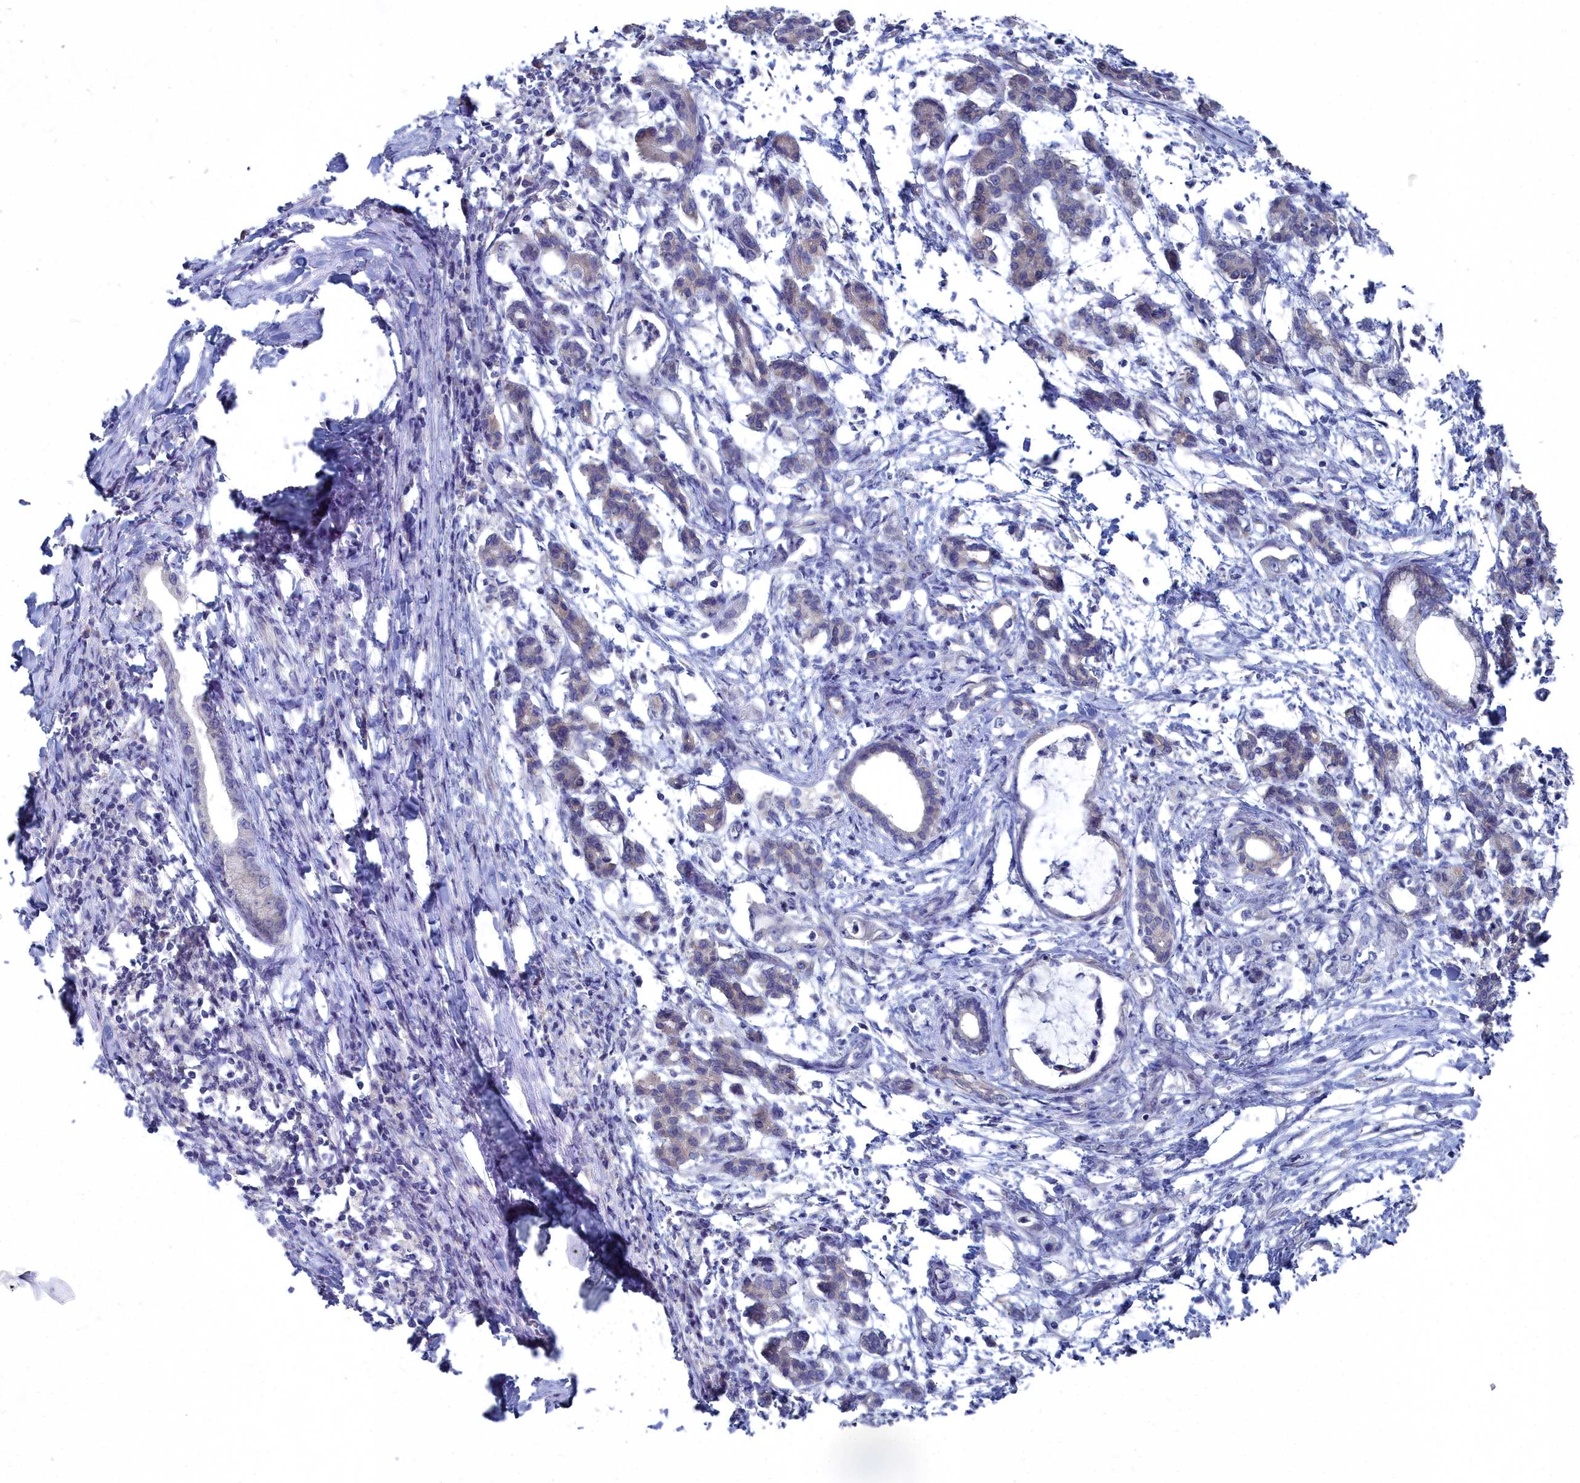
{"staining": {"intensity": "negative", "quantity": "none", "location": "none"}, "tissue": "pancreatic cancer", "cell_type": "Tumor cells", "image_type": "cancer", "snomed": [{"axis": "morphology", "description": "Adenocarcinoma, NOS"}, {"axis": "topography", "description": "Pancreas"}], "caption": "Immunohistochemistry (IHC) image of neoplastic tissue: pancreatic cancer stained with DAB reveals no significant protein expression in tumor cells. The staining was performed using DAB to visualize the protein expression in brown, while the nuclei were stained in blue with hematoxylin (Magnification: 20x).", "gene": "CCDC149", "patient": {"sex": "female", "age": 55}}